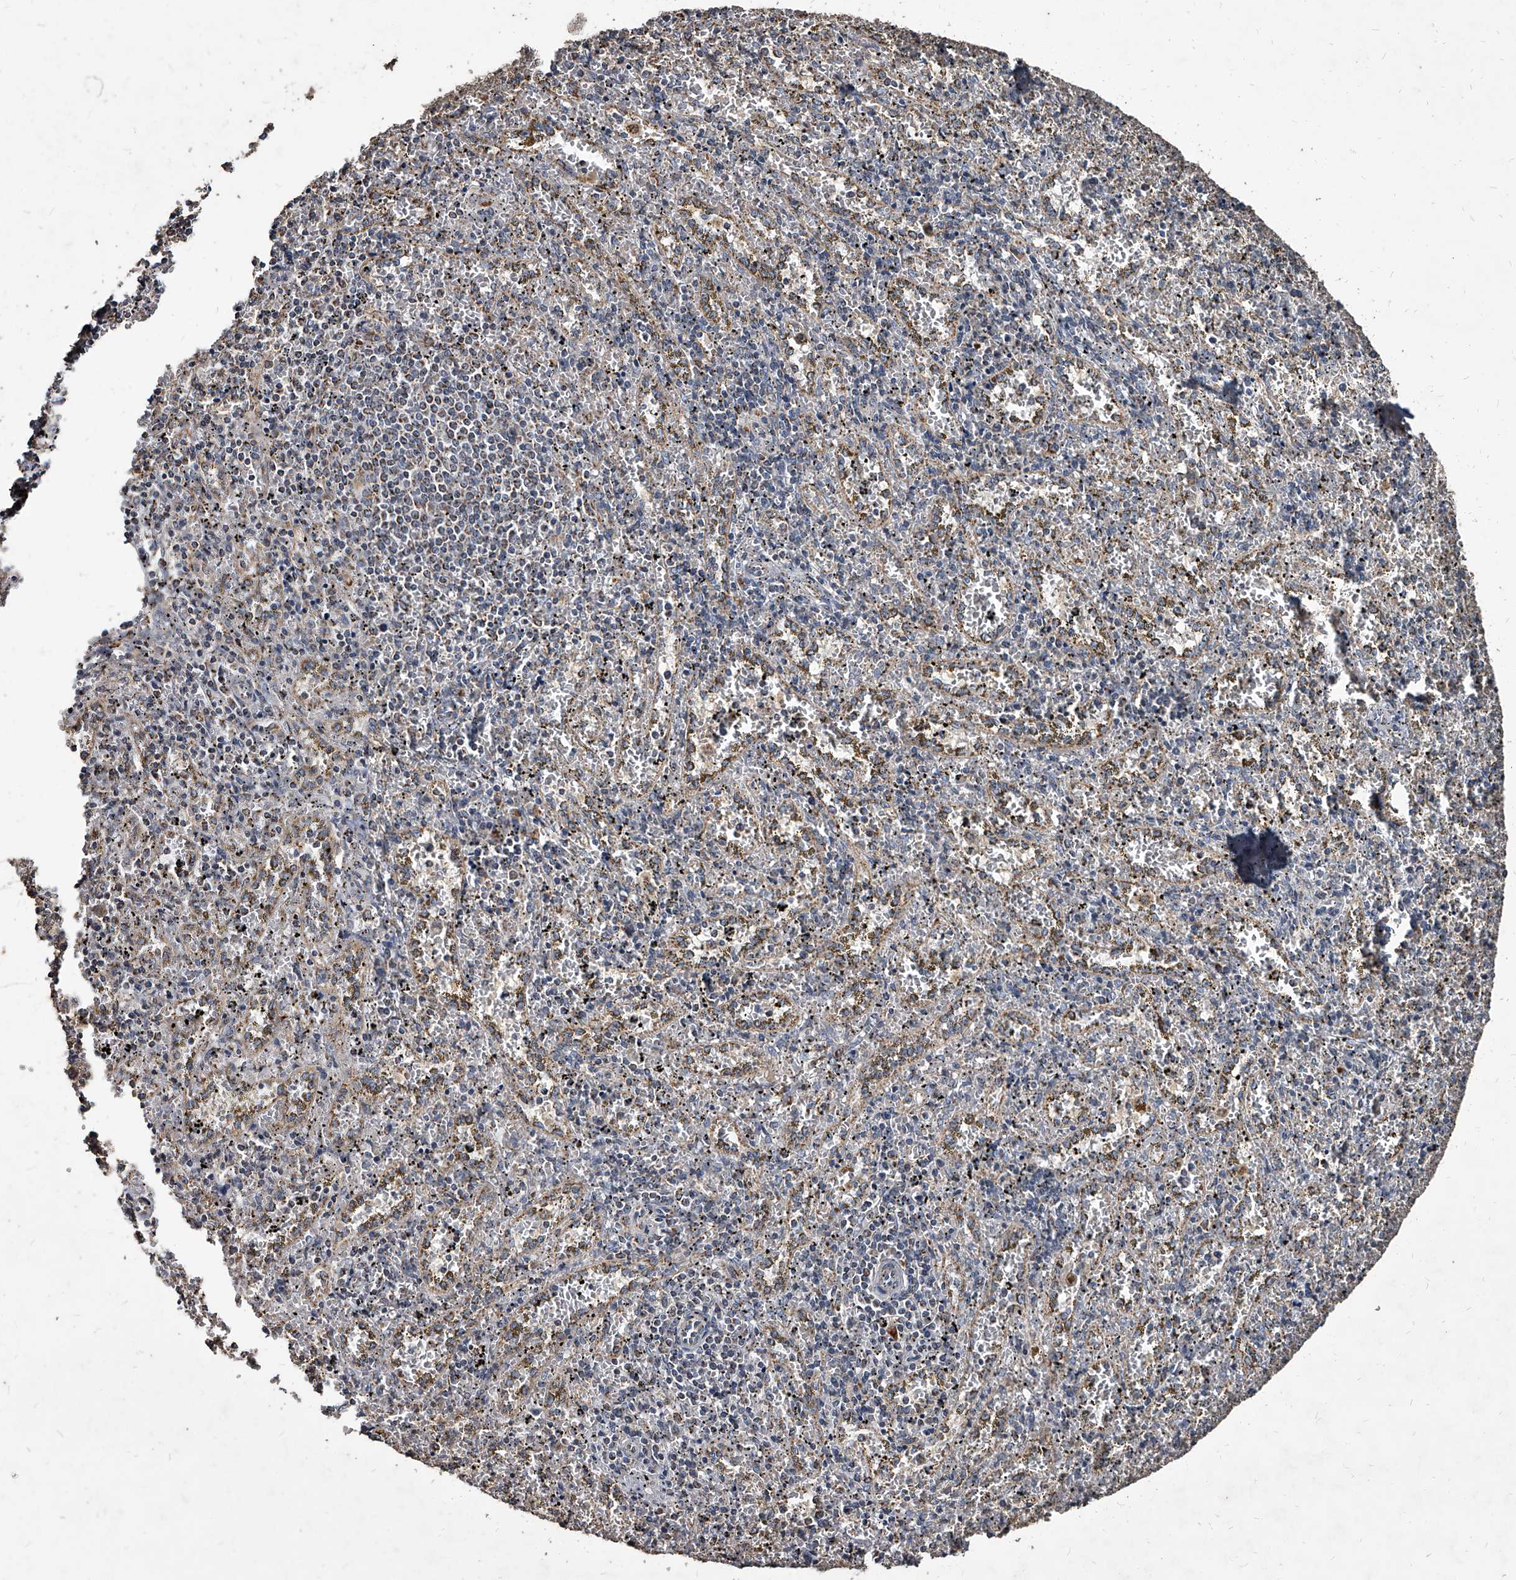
{"staining": {"intensity": "weak", "quantity": "<25%", "location": "cytoplasmic/membranous"}, "tissue": "spleen", "cell_type": "Cells in red pulp", "image_type": "normal", "snomed": [{"axis": "morphology", "description": "Normal tissue, NOS"}, {"axis": "topography", "description": "Spleen"}], "caption": "The IHC photomicrograph has no significant staining in cells in red pulp of spleen. Nuclei are stained in blue.", "gene": "GPR183", "patient": {"sex": "male", "age": 11}}